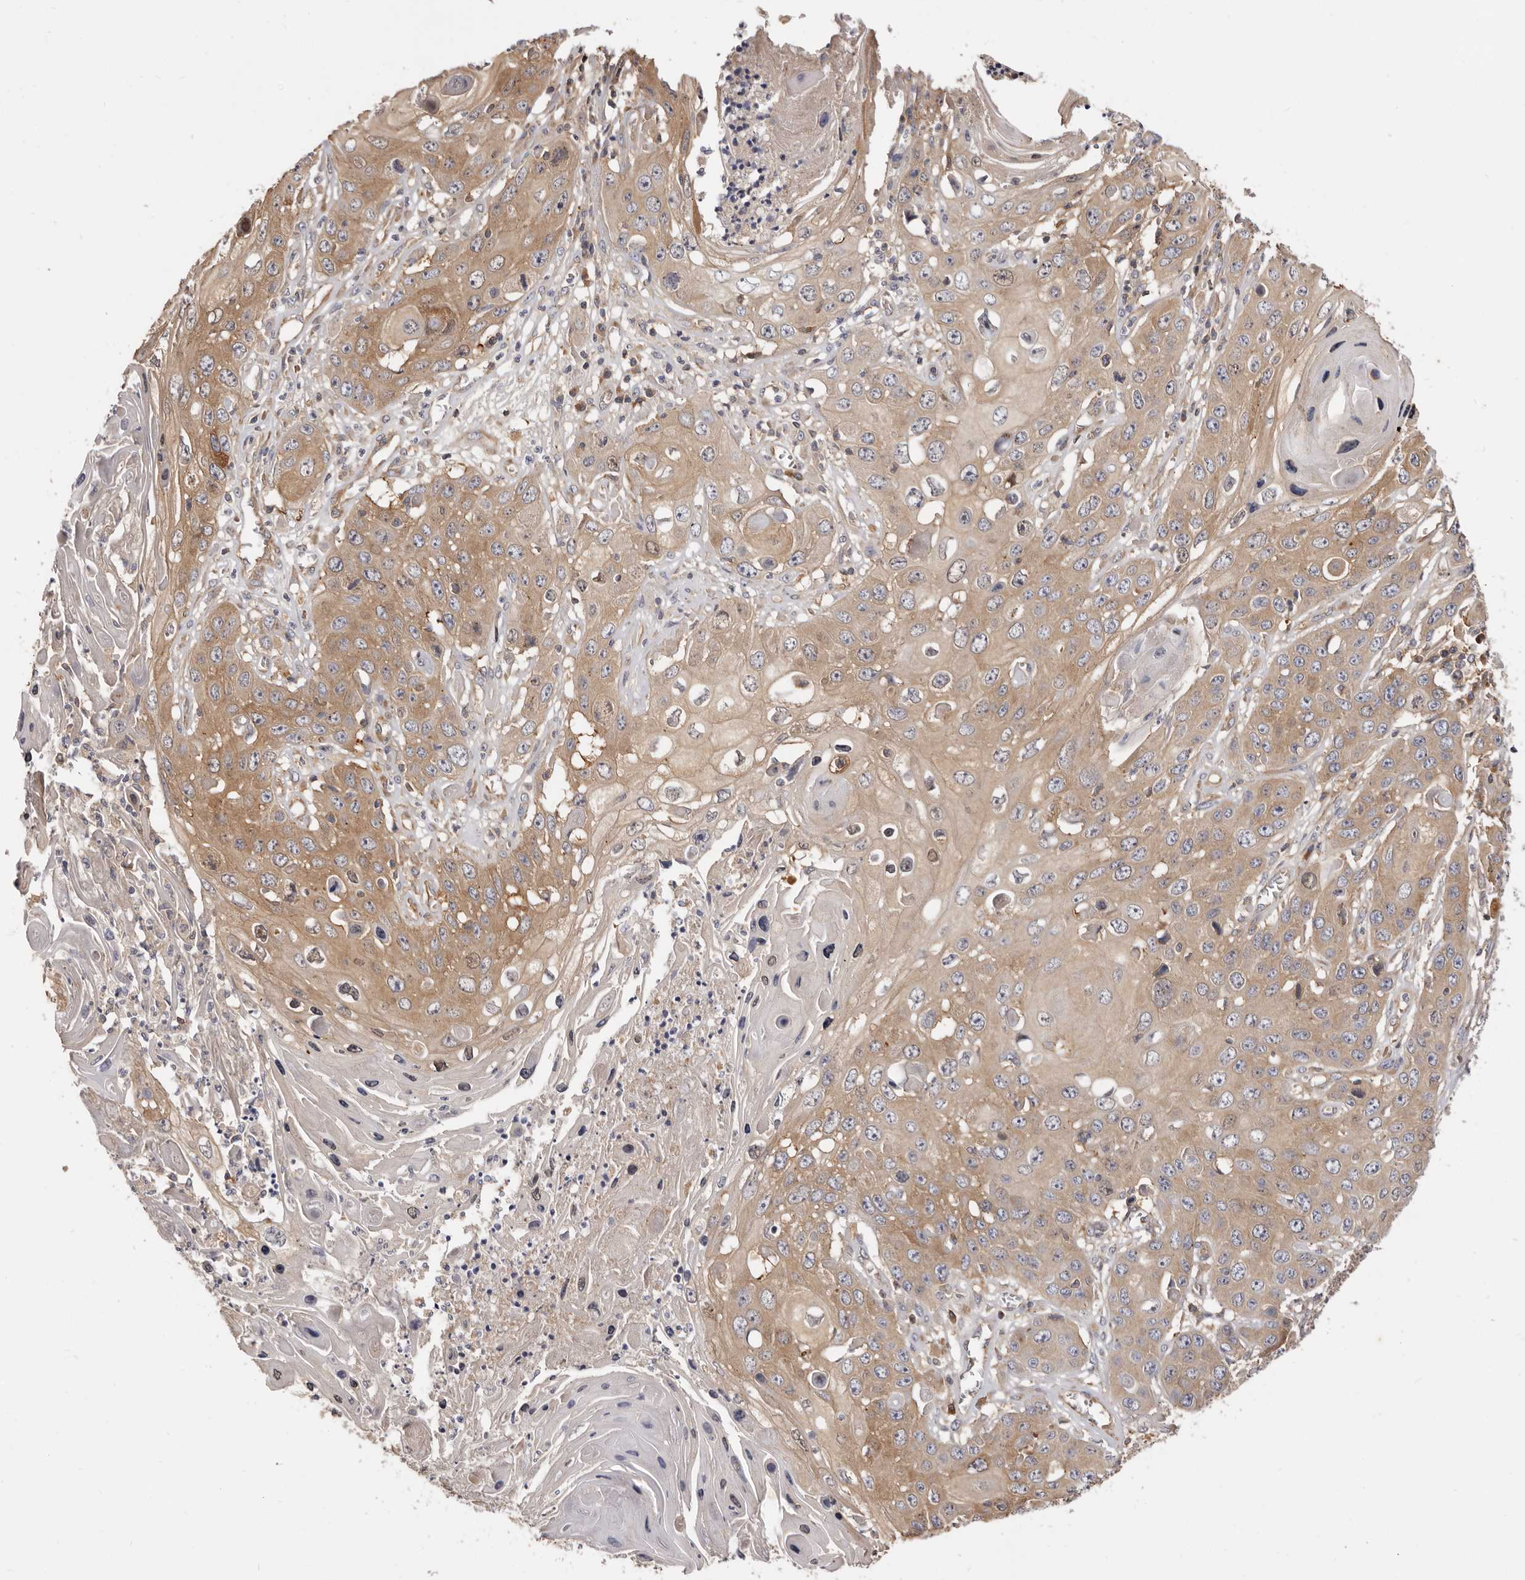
{"staining": {"intensity": "moderate", "quantity": ">75%", "location": "cytoplasmic/membranous"}, "tissue": "skin cancer", "cell_type": "Tumor cells", "image_type": "cancer", "snomed": [{"axis": "morphology", "description": "Squamous cell carcinoma, NOS"}, {"axis": "topography", "description": "Skin"}], "caption": "The micrograph demonstrates a brown stain indicating the presence of a protein in the cytoplasmic/membranous of tumor cells in skin squamous cell carcinoma.", "gene": "ADAMTS20", "patient": {"sex": "male", "age": 55}}